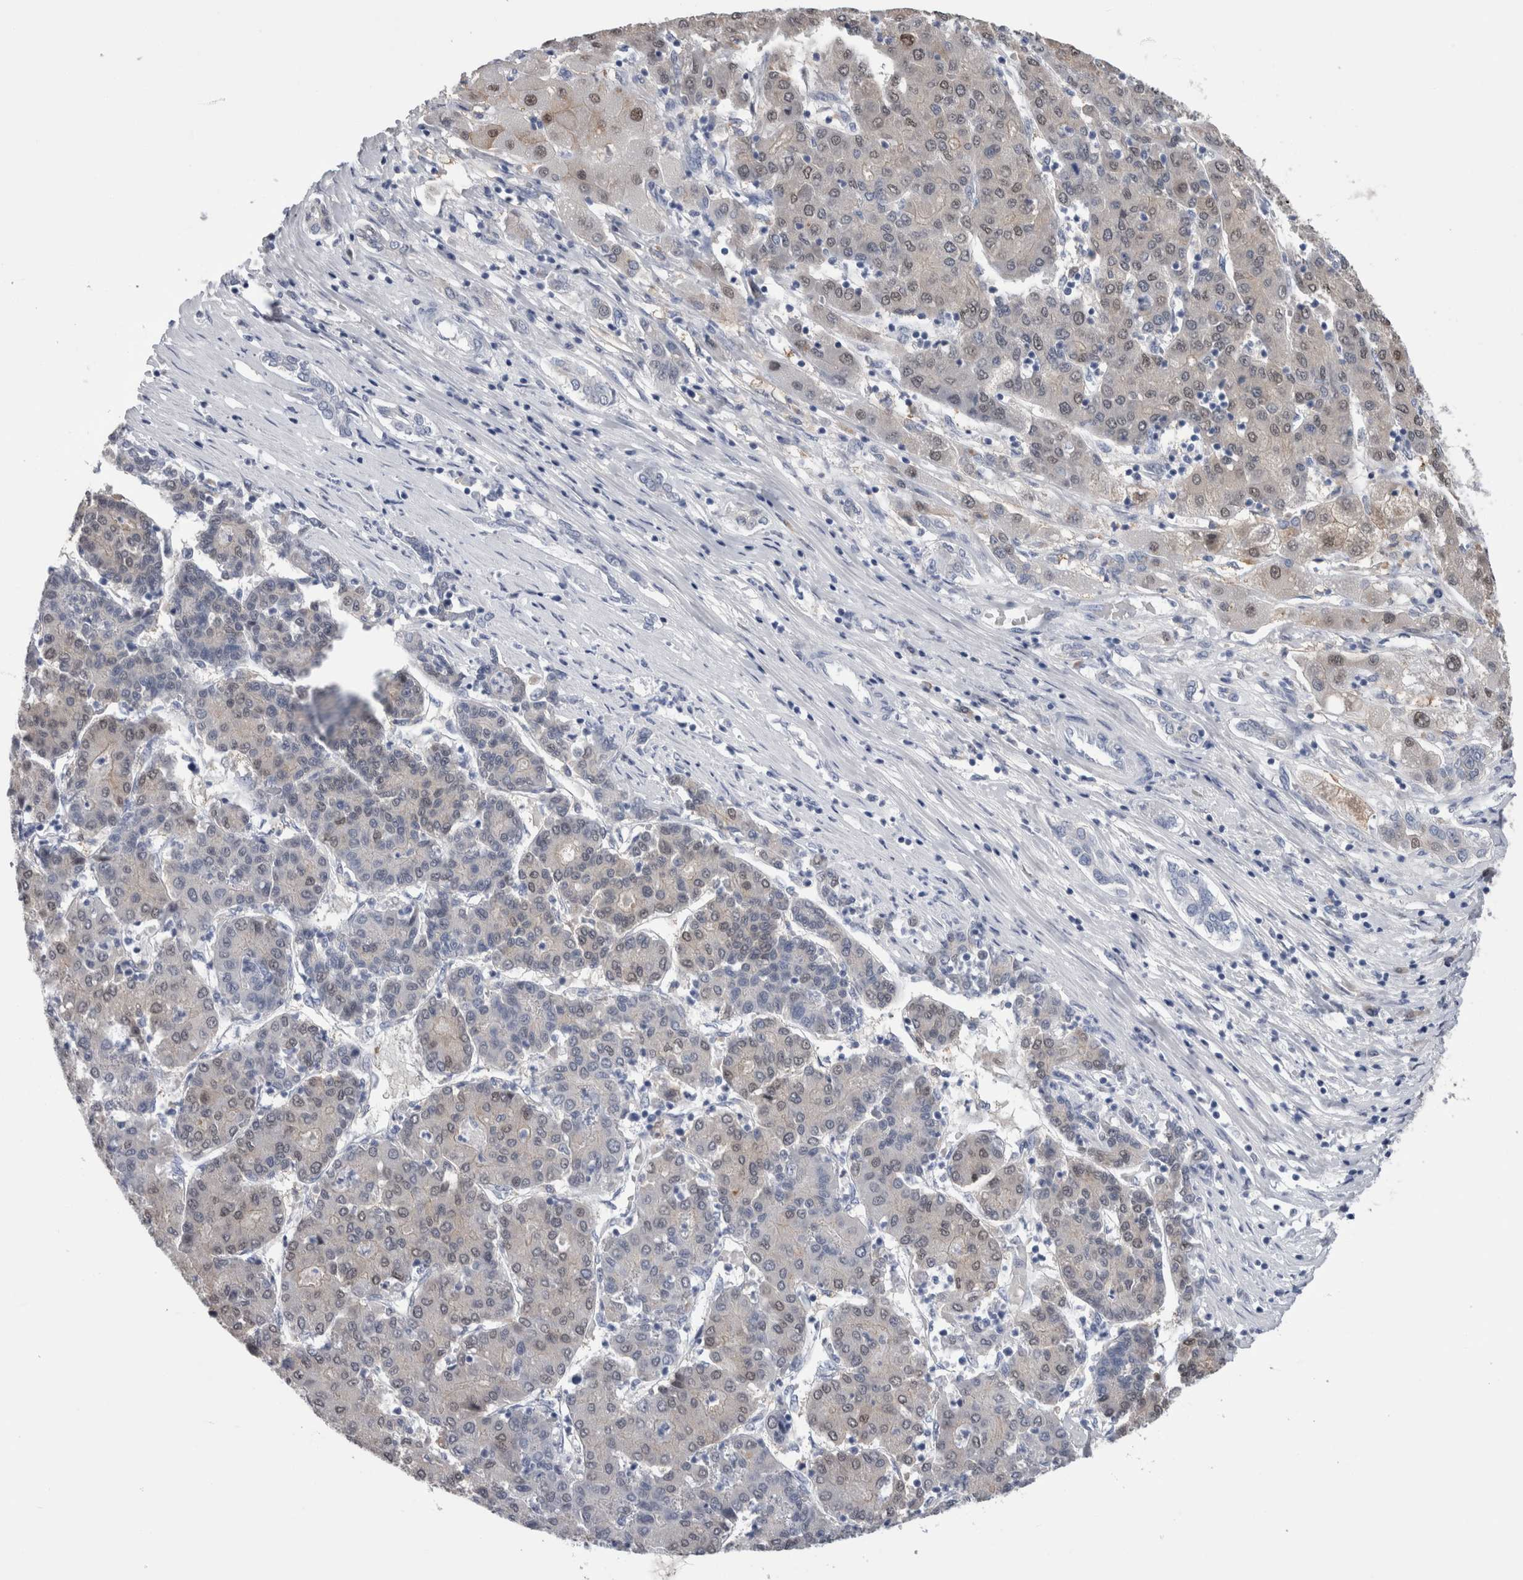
{"staining": {"intensity": "weak", "quantity": "<25%", "location": "nuclear"}, "tissue": "liver cancer", "cell_type": "Tumor cells", "image_type": "cancer", "snomed": [{"axis": "morphology", "description": "Carcinoma, Hepatocellular, NOS"}, {"axis": "topography", "description": "Liver"}], "caption": "Immunohistochemistry (IHC) image of human liver cancer stained for a protein (brown), which exhibits no expression in tumor cells.", "gene": "CA8", "patient": {"sex": "male", "age": 65}}